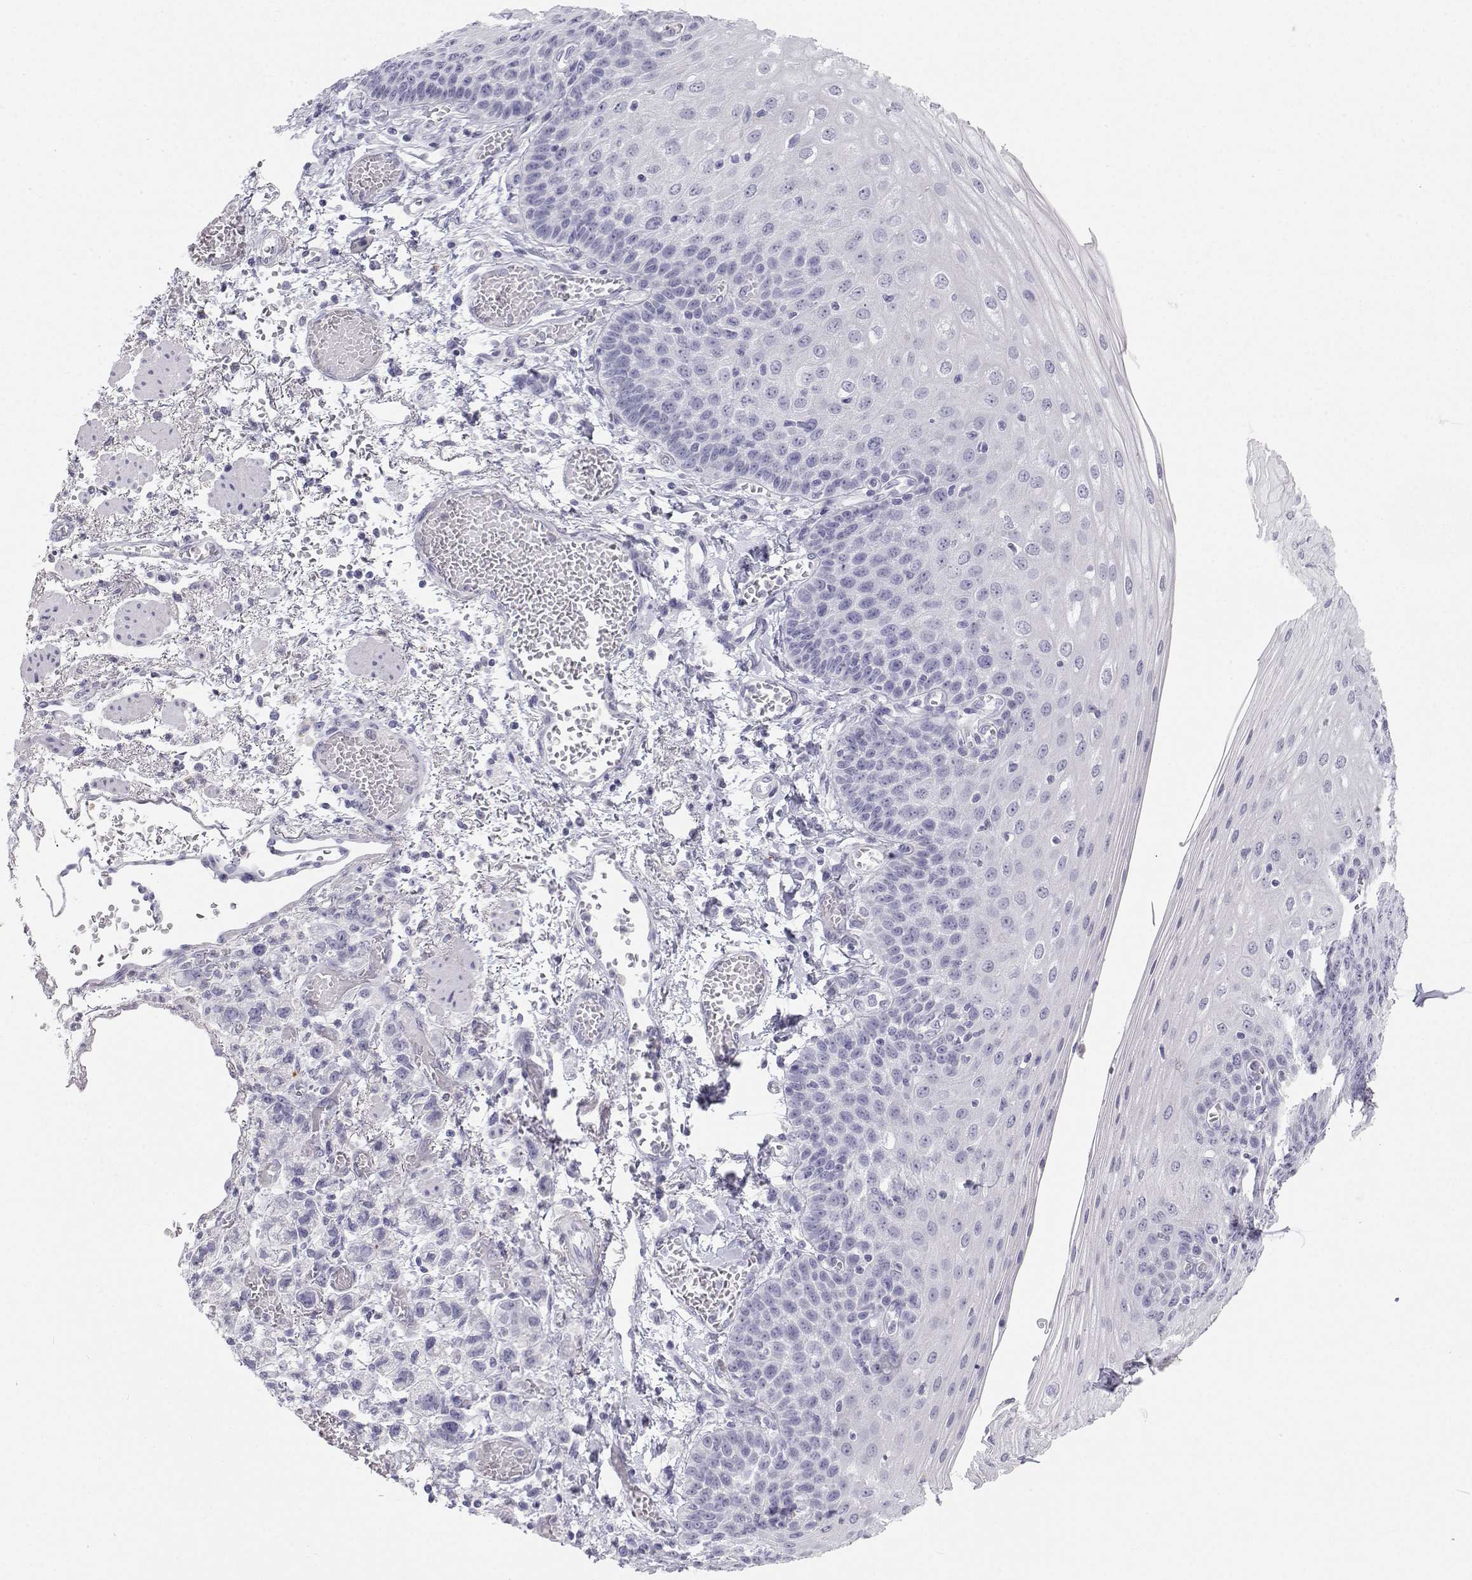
{"staining": {"intensity": "negative", "quantity": "none", "location": "none"}, "tissue": "esophagus", "cell_type": "Squamous epithelial cells", "image_type": "normal", "snomed": [{"axis": "morphology", "description": "Normal tissue, NOS"}, {"axis": "morphology", "description": "Adenocarcinoma, NOS"}, {"axis": "topography", "description": "Esophagus"}], "caption": "Immunohistochemistry (IHC) micrograph of benign human esophagus stained for a protein (brown), which displays no staining in squamous epithelial cells.", "gene": "SFTPB", "patient": {"sex": "male", "age": 81}}